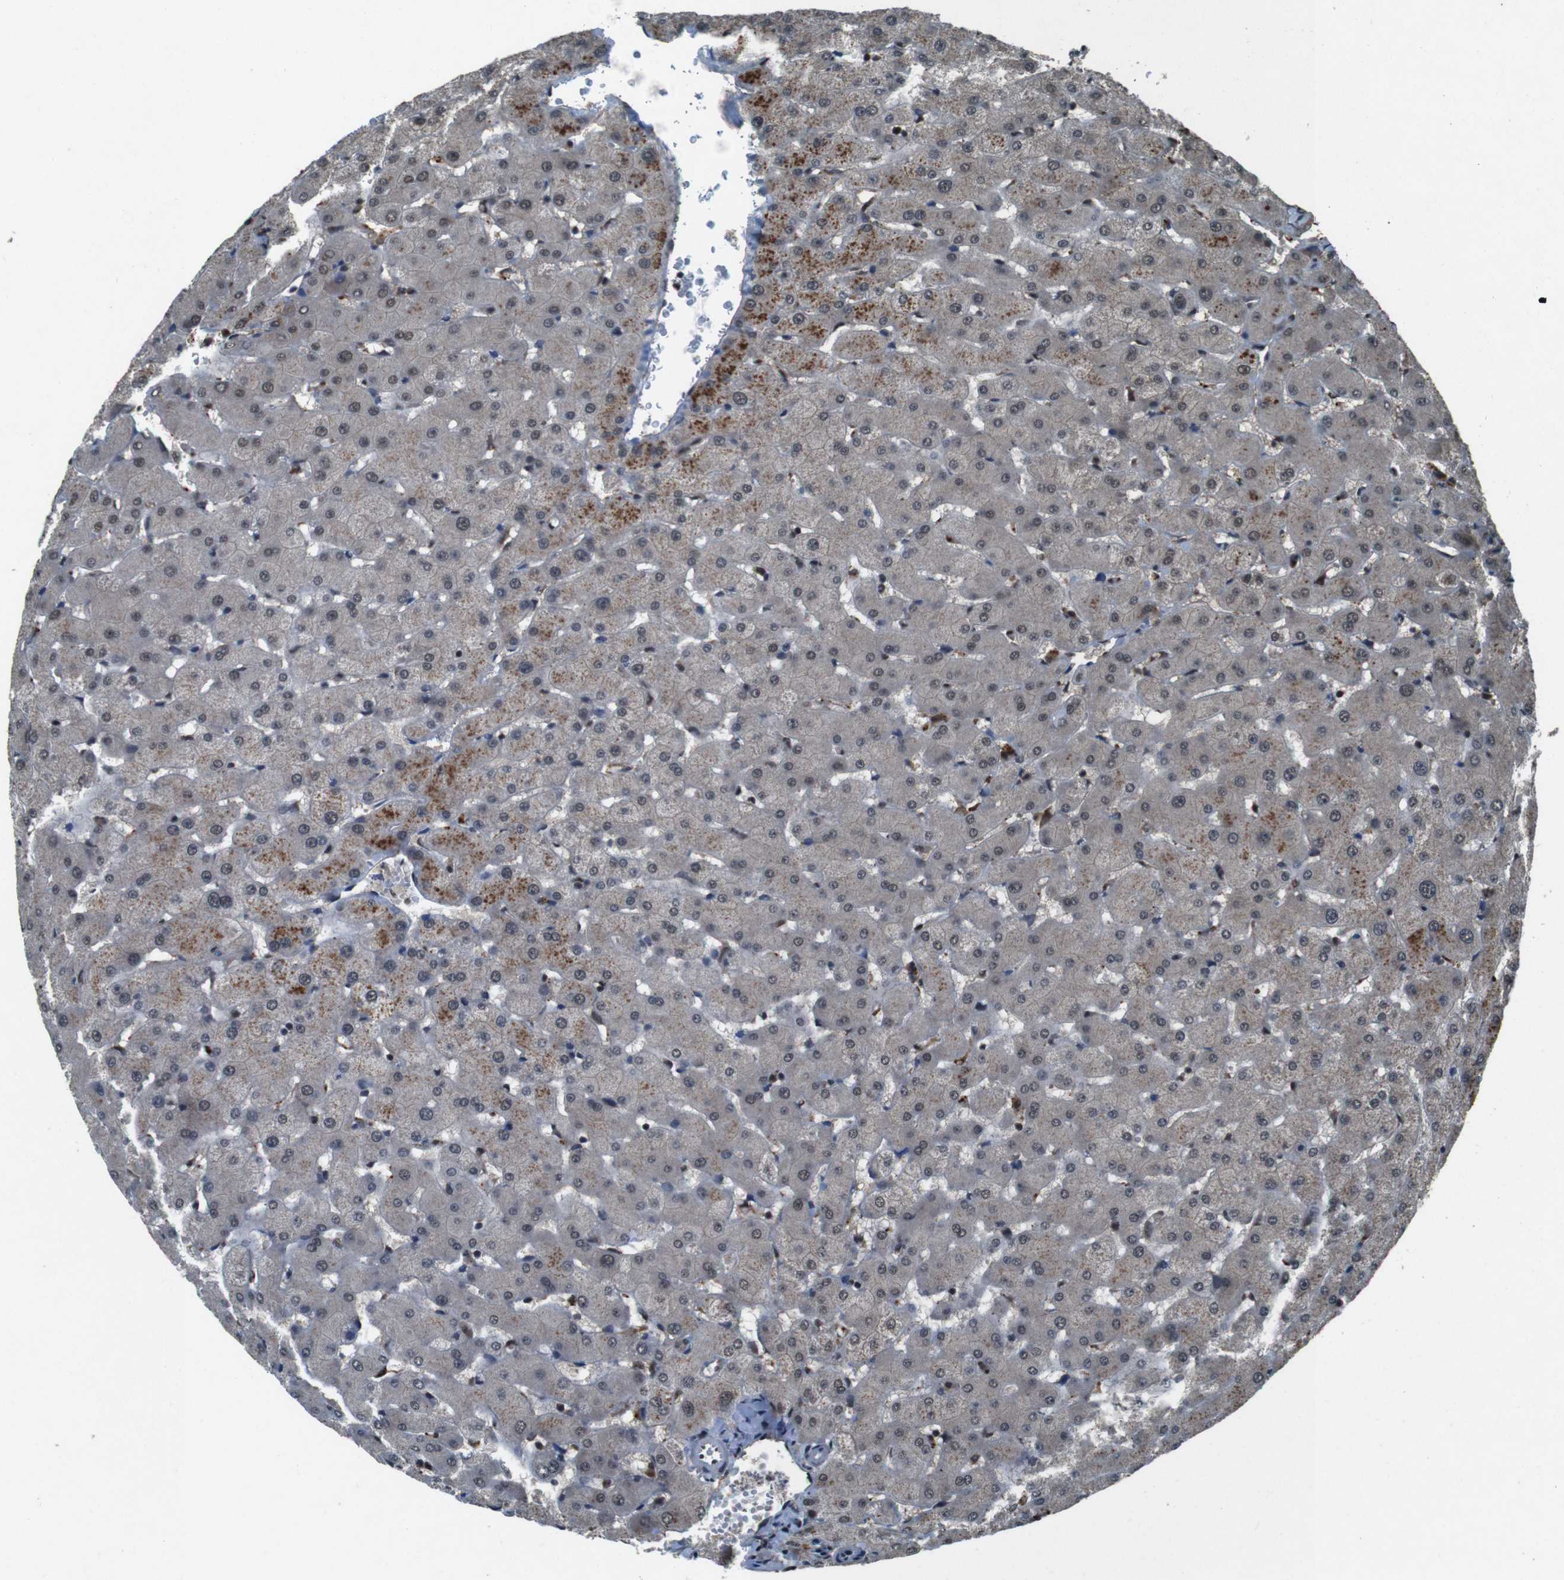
{"staining": {"intensity": "negative", "quantity": "none", "location": "none"}, "tissue": "liver", "cell_type": "Cholangiocytes", "image_type": "normal", "snomed": [{"axis": "morphology", "description": "Normal tissue, NOS"}, {"axis": "topography", "description": "Liver"}], "caption": "Immunohistochemistry micrograph of normal liver: human liver stained with DAB (3,3'-diaminobenzidine) shows no significant protein positivity in cholangiocytes.", "gene": "NR4A2", "patient": {"sex": "female", "age": 63}}